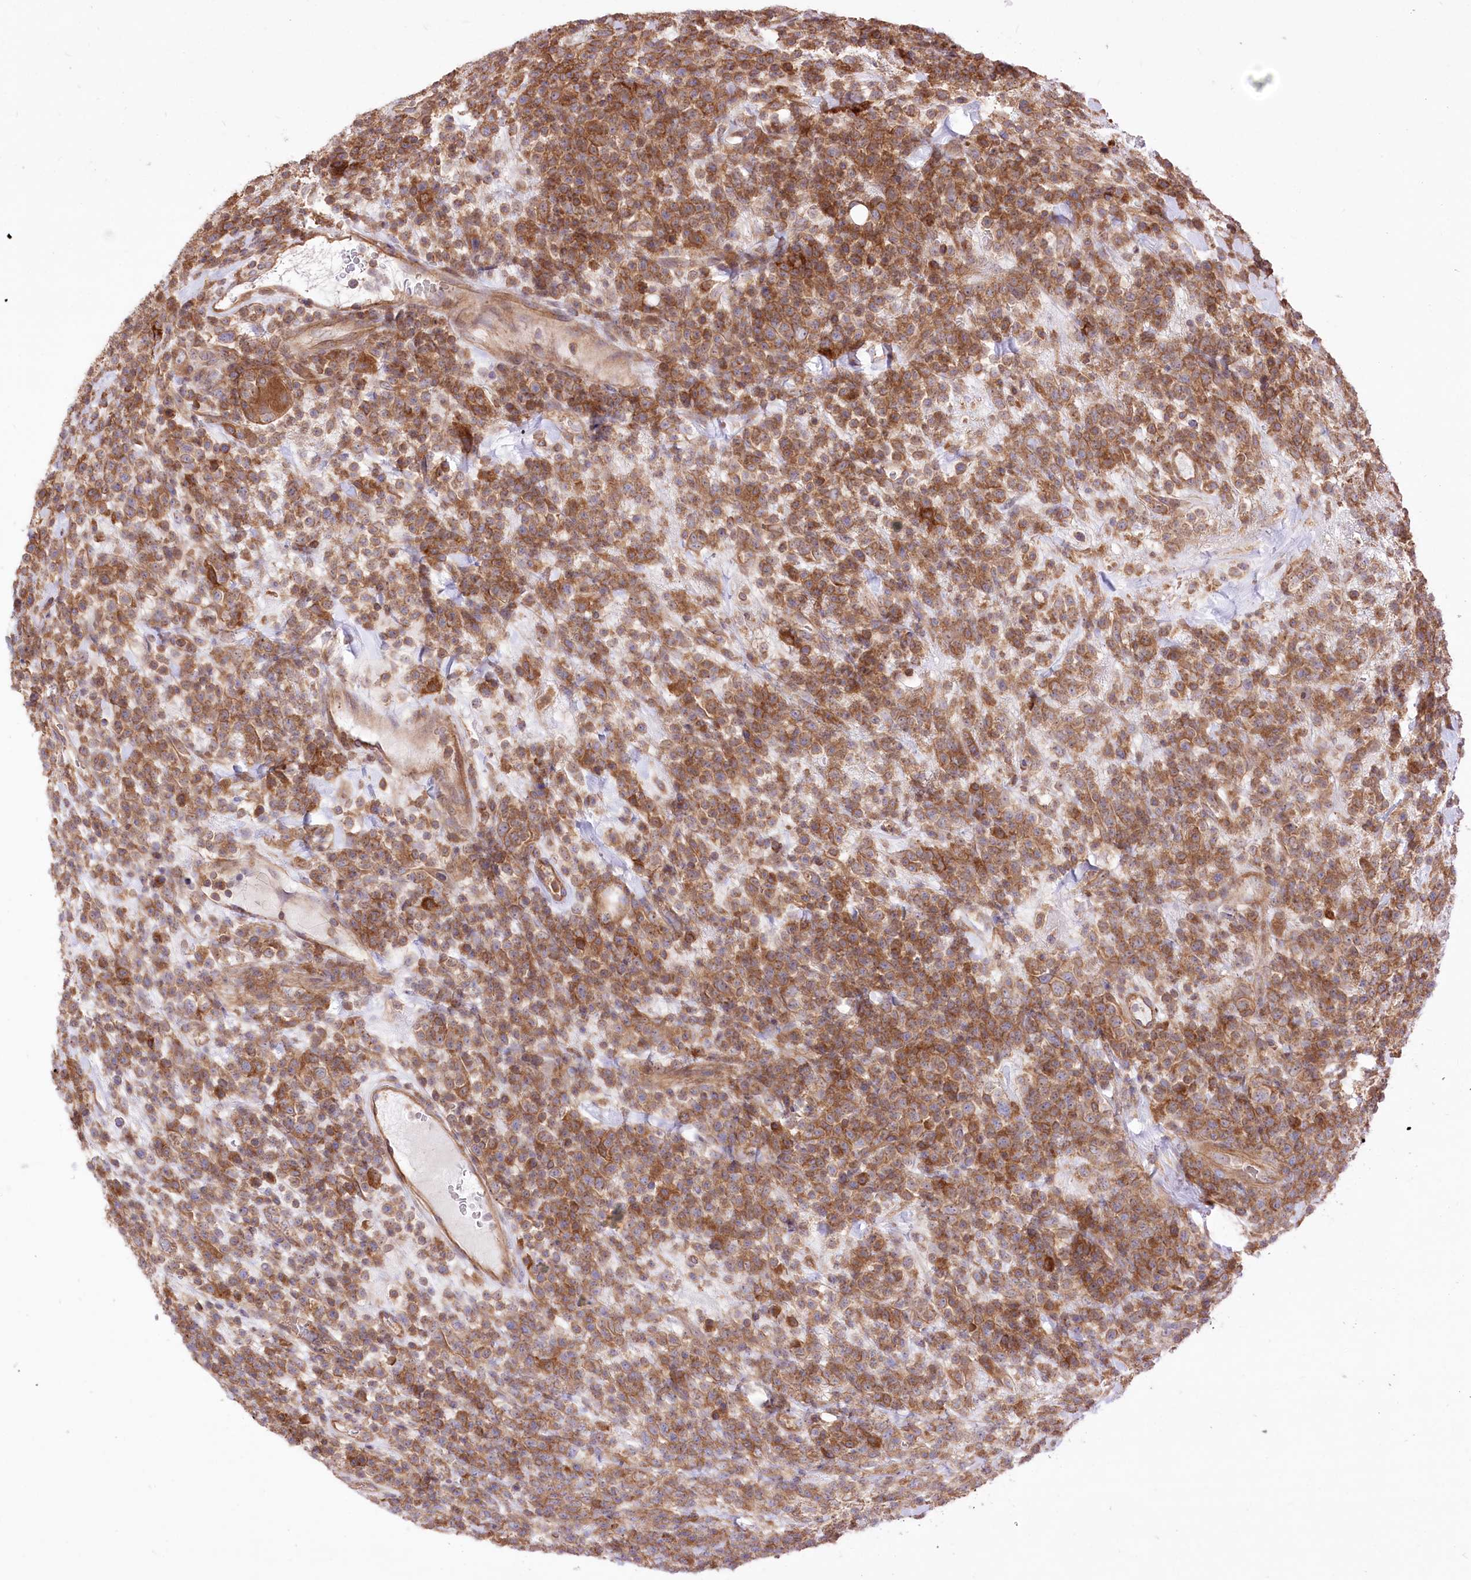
{"staining": {"intensity": "moderate", "quantity": ">75%", "location": "cytoplasmic/membranous"}, "tissue": "lymphoma", "cell_type": "Tumor cells", "image_type": "cancer", "snomed": [{"axis": "morphology", "description": "Malignant lymphoma, non-Hodgkin's type, High grade"}, {"axis": "topography", "description": "Colon"}], "caption": "Immunohistochemistry (IHC) image of neoplastic tissue: human high-grade malignant lymphoma, non-Hodgkin's type stained using immunohistochemistry (IHC) demonstrates medium levels of moderate protein expression localized specifically in the cytoplasmic/membranous of tumor cells, appearing as a cytoplasmic/membranous brown color.", "gene": "XYLB", "patient": {"sex": "female", "age": 53}}